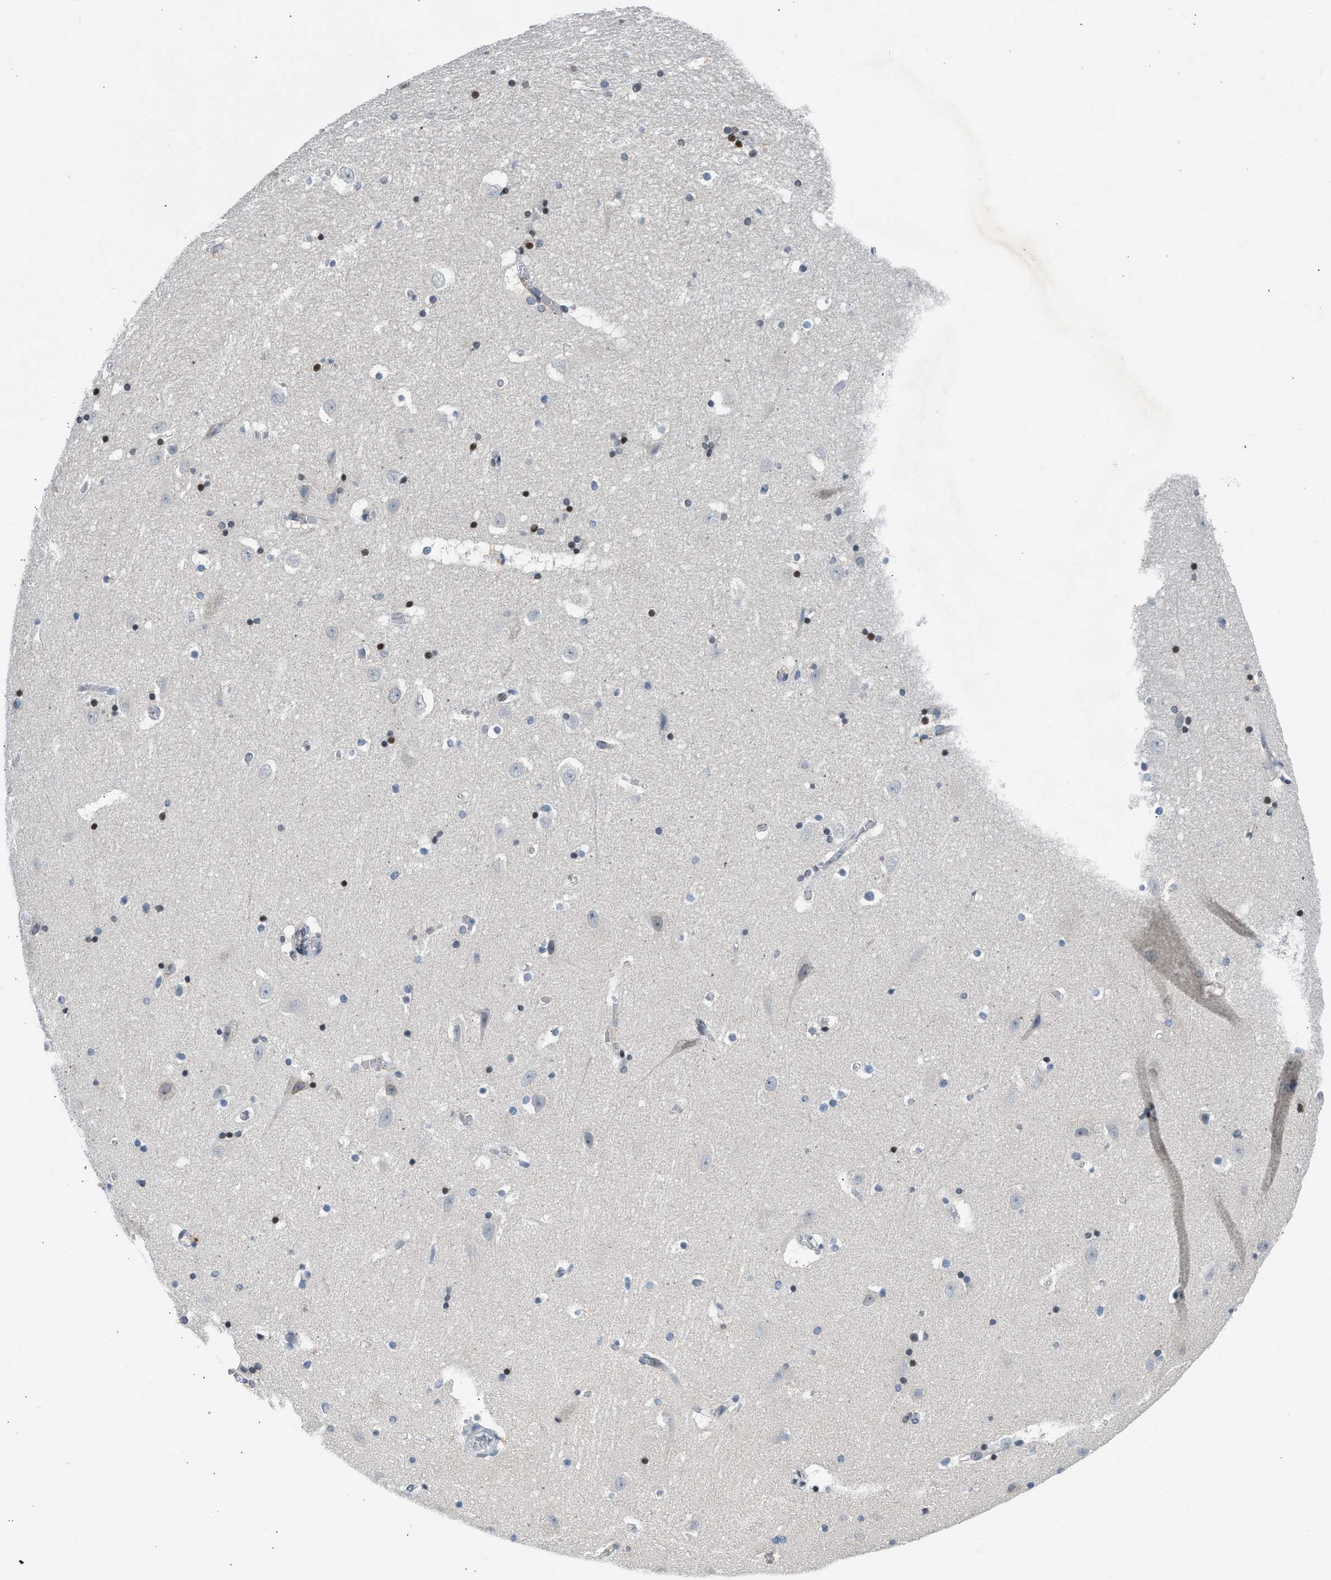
{"staining": {"intensity": "moderate", "quantity": "<25%", "location": "nuclear"}, "tissue": "hippocampus", "cell_type": "Glial cells", "image_type": "normal", "snomed": [{"axis": "morphology", "description": "Normal tissue, NOS"}, {"axis": "topography", "description": "Hippocampus"}], "caption": "Protein staining shows moderate nuclear positivity in about <25% of glial cells in unremarkable hippocampus.", "gene": "OLIG3", "patient": {"sex": "male", "age": 45}}